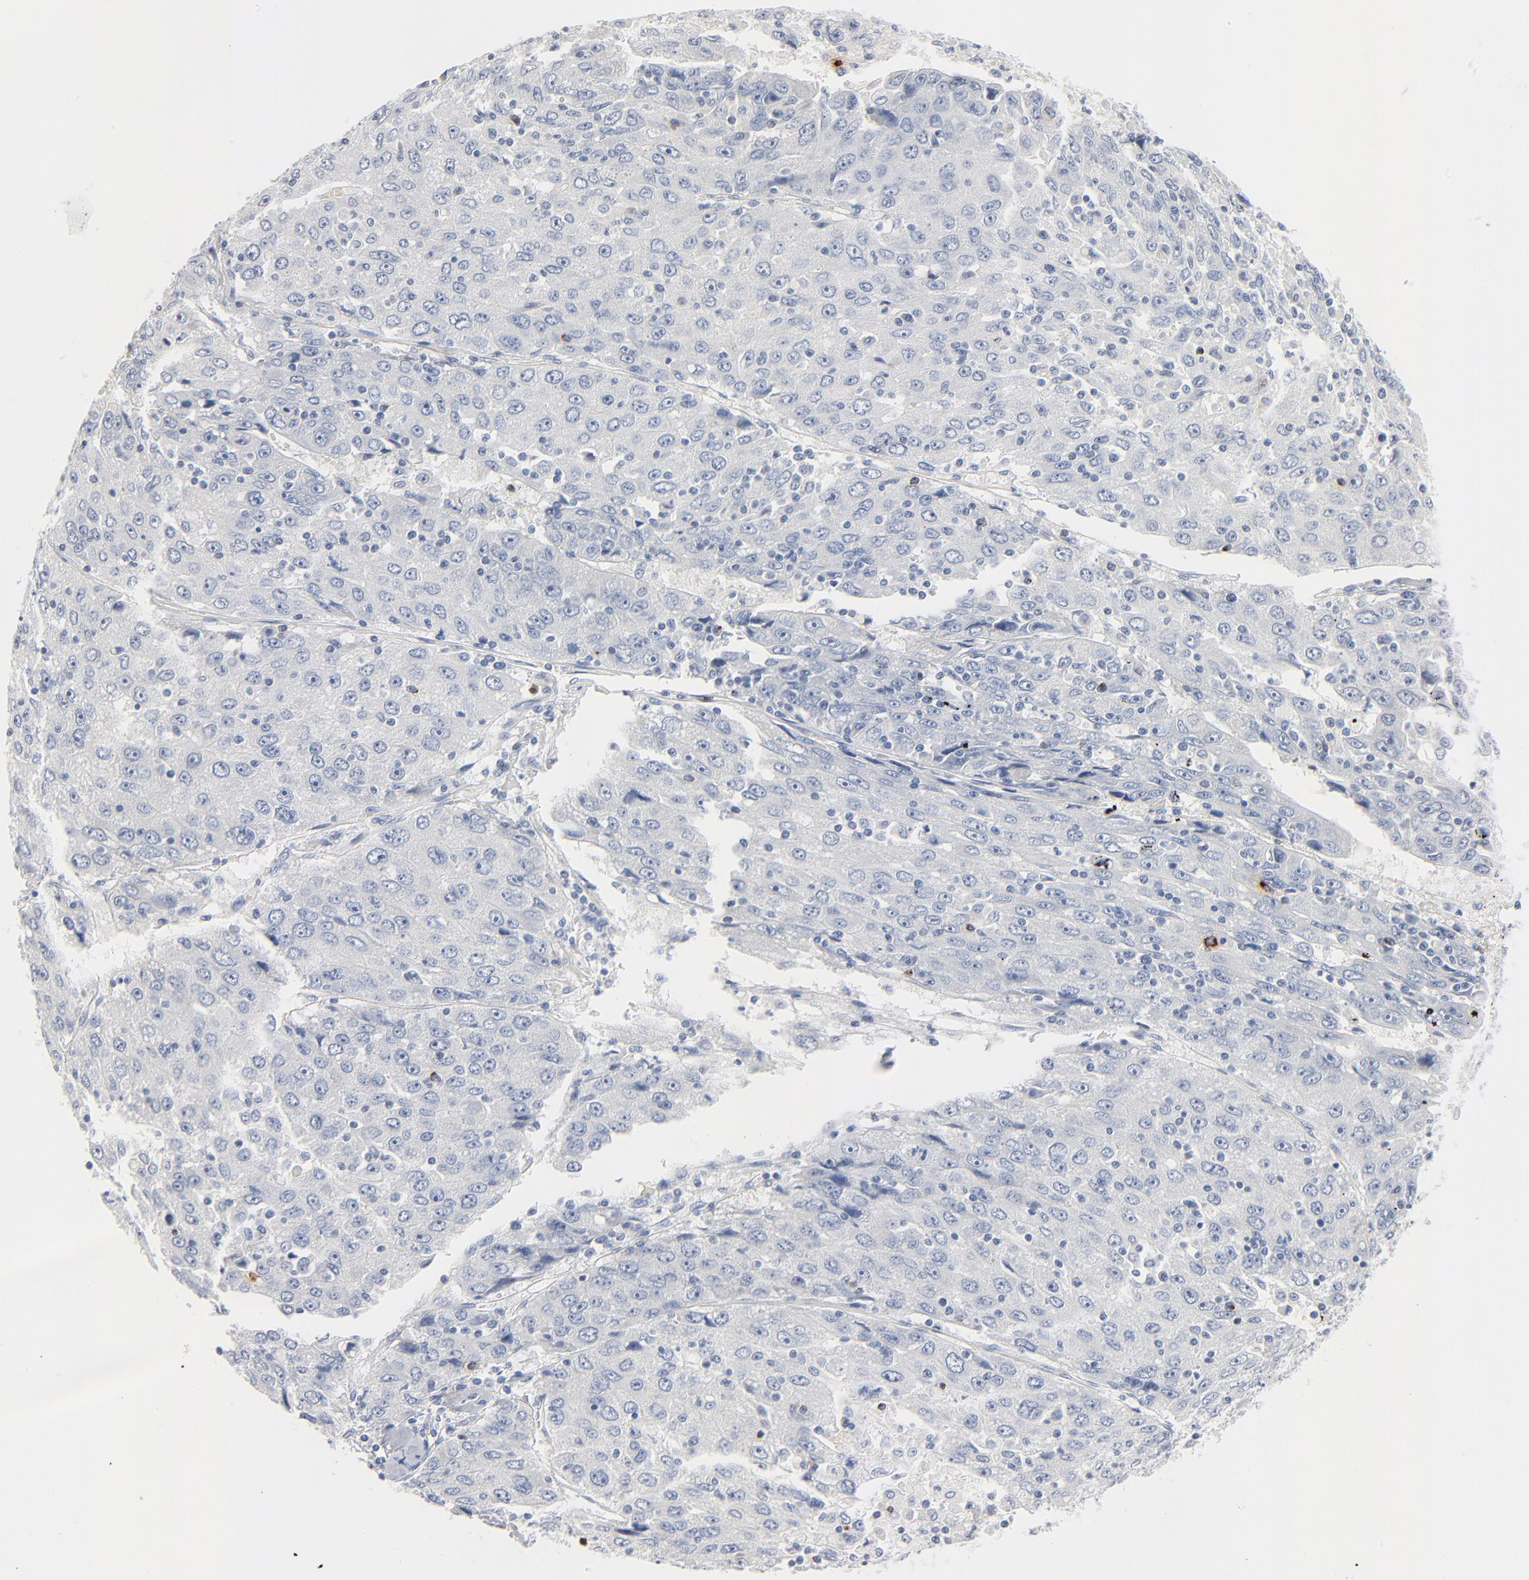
{"staining": {"intensity": "negative", "quantity": "none", "location": "none"}, "tissue": "liver cancer", "cell_type": "Tumor cells", "image_type": "cancer", "snomed": [{"axis": "morphology", "description": "Carcinoma, Hepatocellular, NOS"}, {"axis": "topography", "description": "Liver"}], "caption": "This is an IHC histopathology image of human liver cancer (hepatocellular carcinoma). There is no staining in tumor cells.", "gene": "GZMB", "patient": {"sex": "male", "age": 49}}